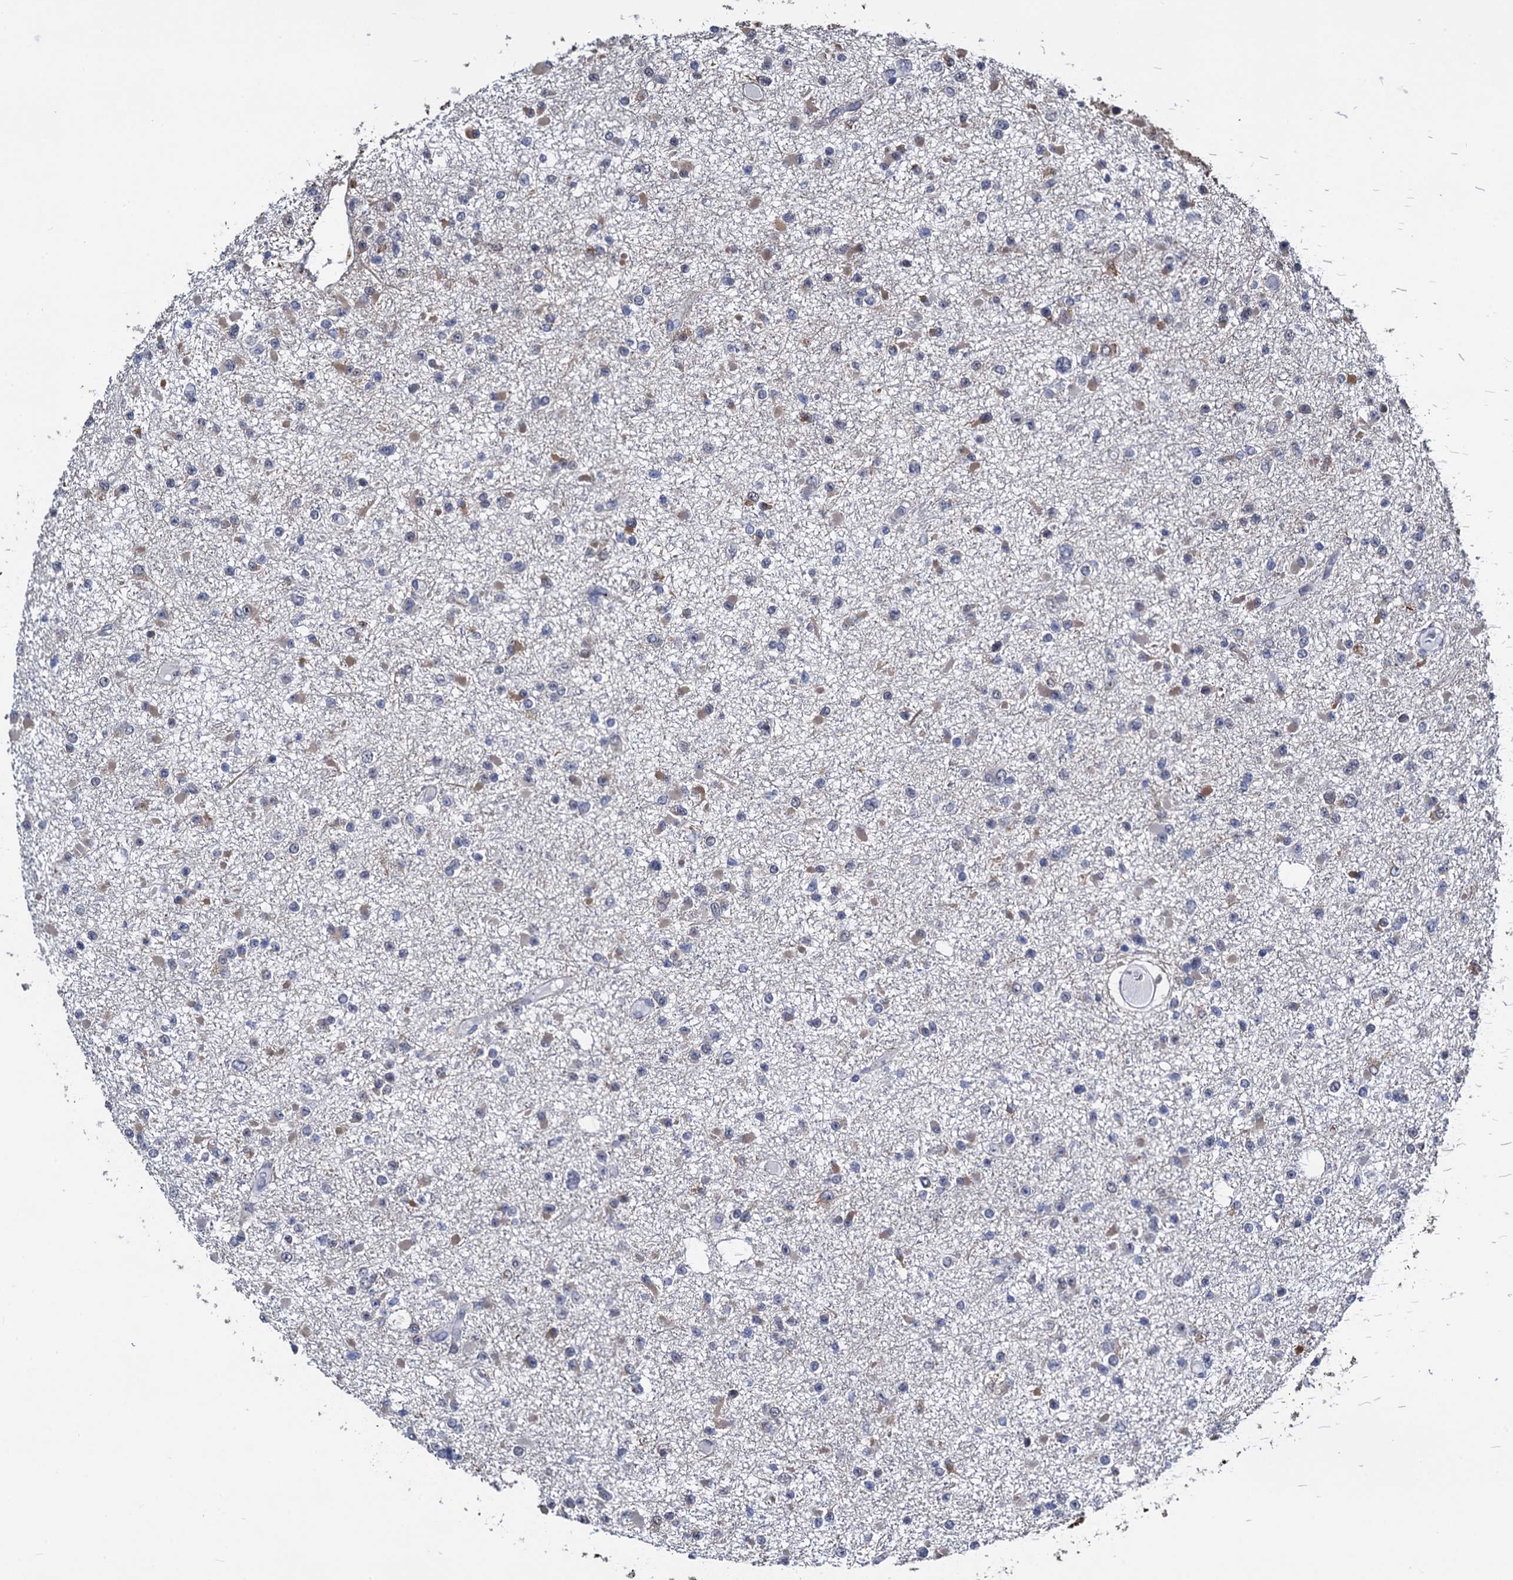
{"staining": {"intensity": "negative", "quantity": "none", "location": "none"}, "tissue": "glioma", "cell_type": "Tumor cells", "image_type": "cancer", "snomed": [{"axis": "morphology", "description": "Glioma, malignant, Low grade"}, {"axis": "topography", "description": "Brain"}], "caption": "Tumor cells show no significant protein positivity in malignant glioma (low-grade). Brightfield microscopy of immunohistochemistry (IHC) stained with DAB (3,3'-diaminobenzidine) (brown) and hematoxylin (blue), captured at high magnification.", "gene": "FAM222A", "patient": {"sex": "female", "age": 22}}